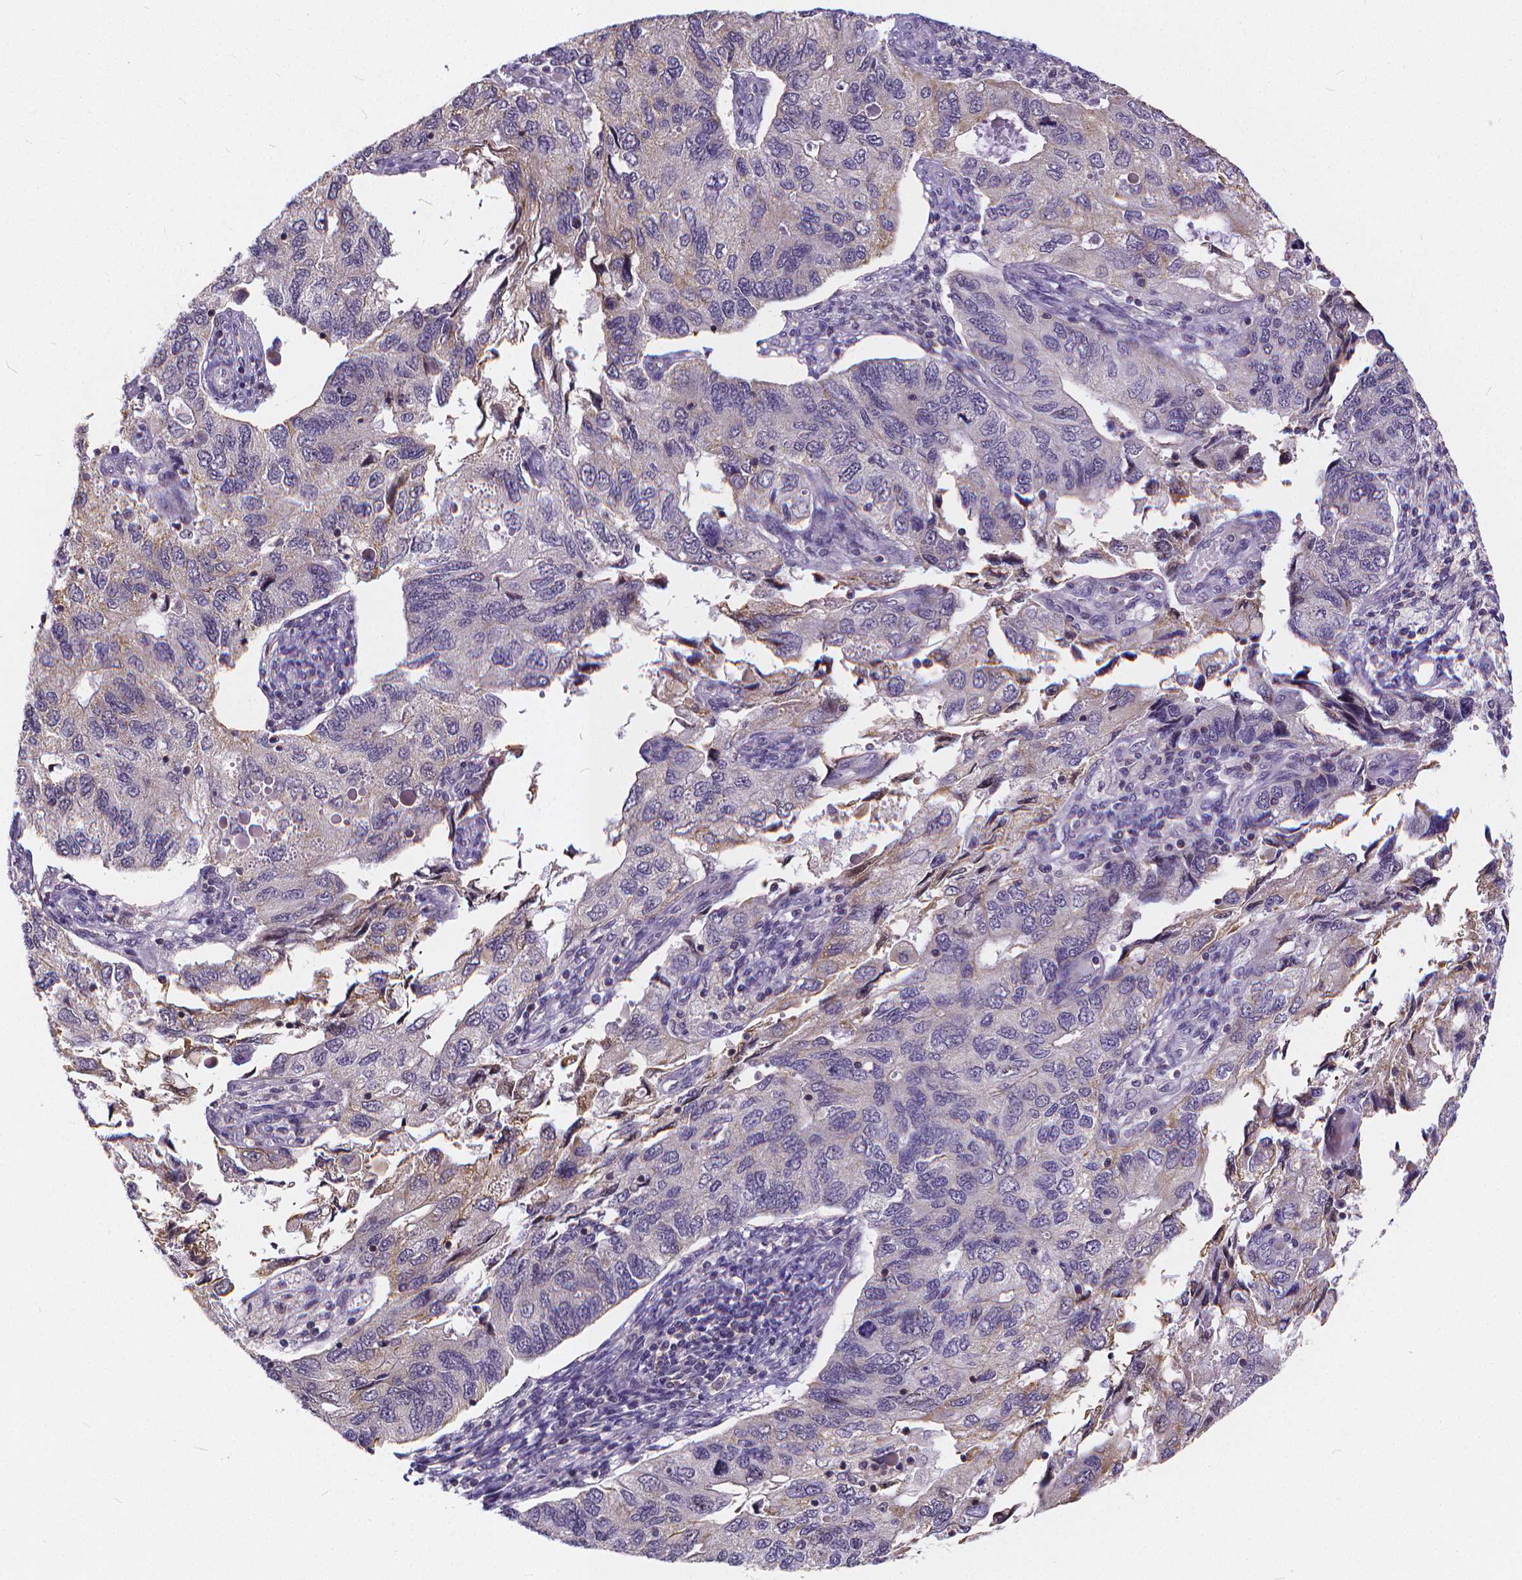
{"staining": {"intensity": "negative", "quantity": "none", "location": "none"}, "tissue": "endometrial cancer", "cell_type": "Tumor cells", "image_type": "cancer", "snomed": [{"axis": "morphology", "description": "Carcinoma, NOS"}, {"axis": "topography", "description": "Uterus"}], "caption": "A photomicrograph of endometrial cancer (carcinoma) stained for a protein exhibits no brown staining in tumor cells.", "gene": "GLRB", "patient": {"sex": "female", "age": 76}}